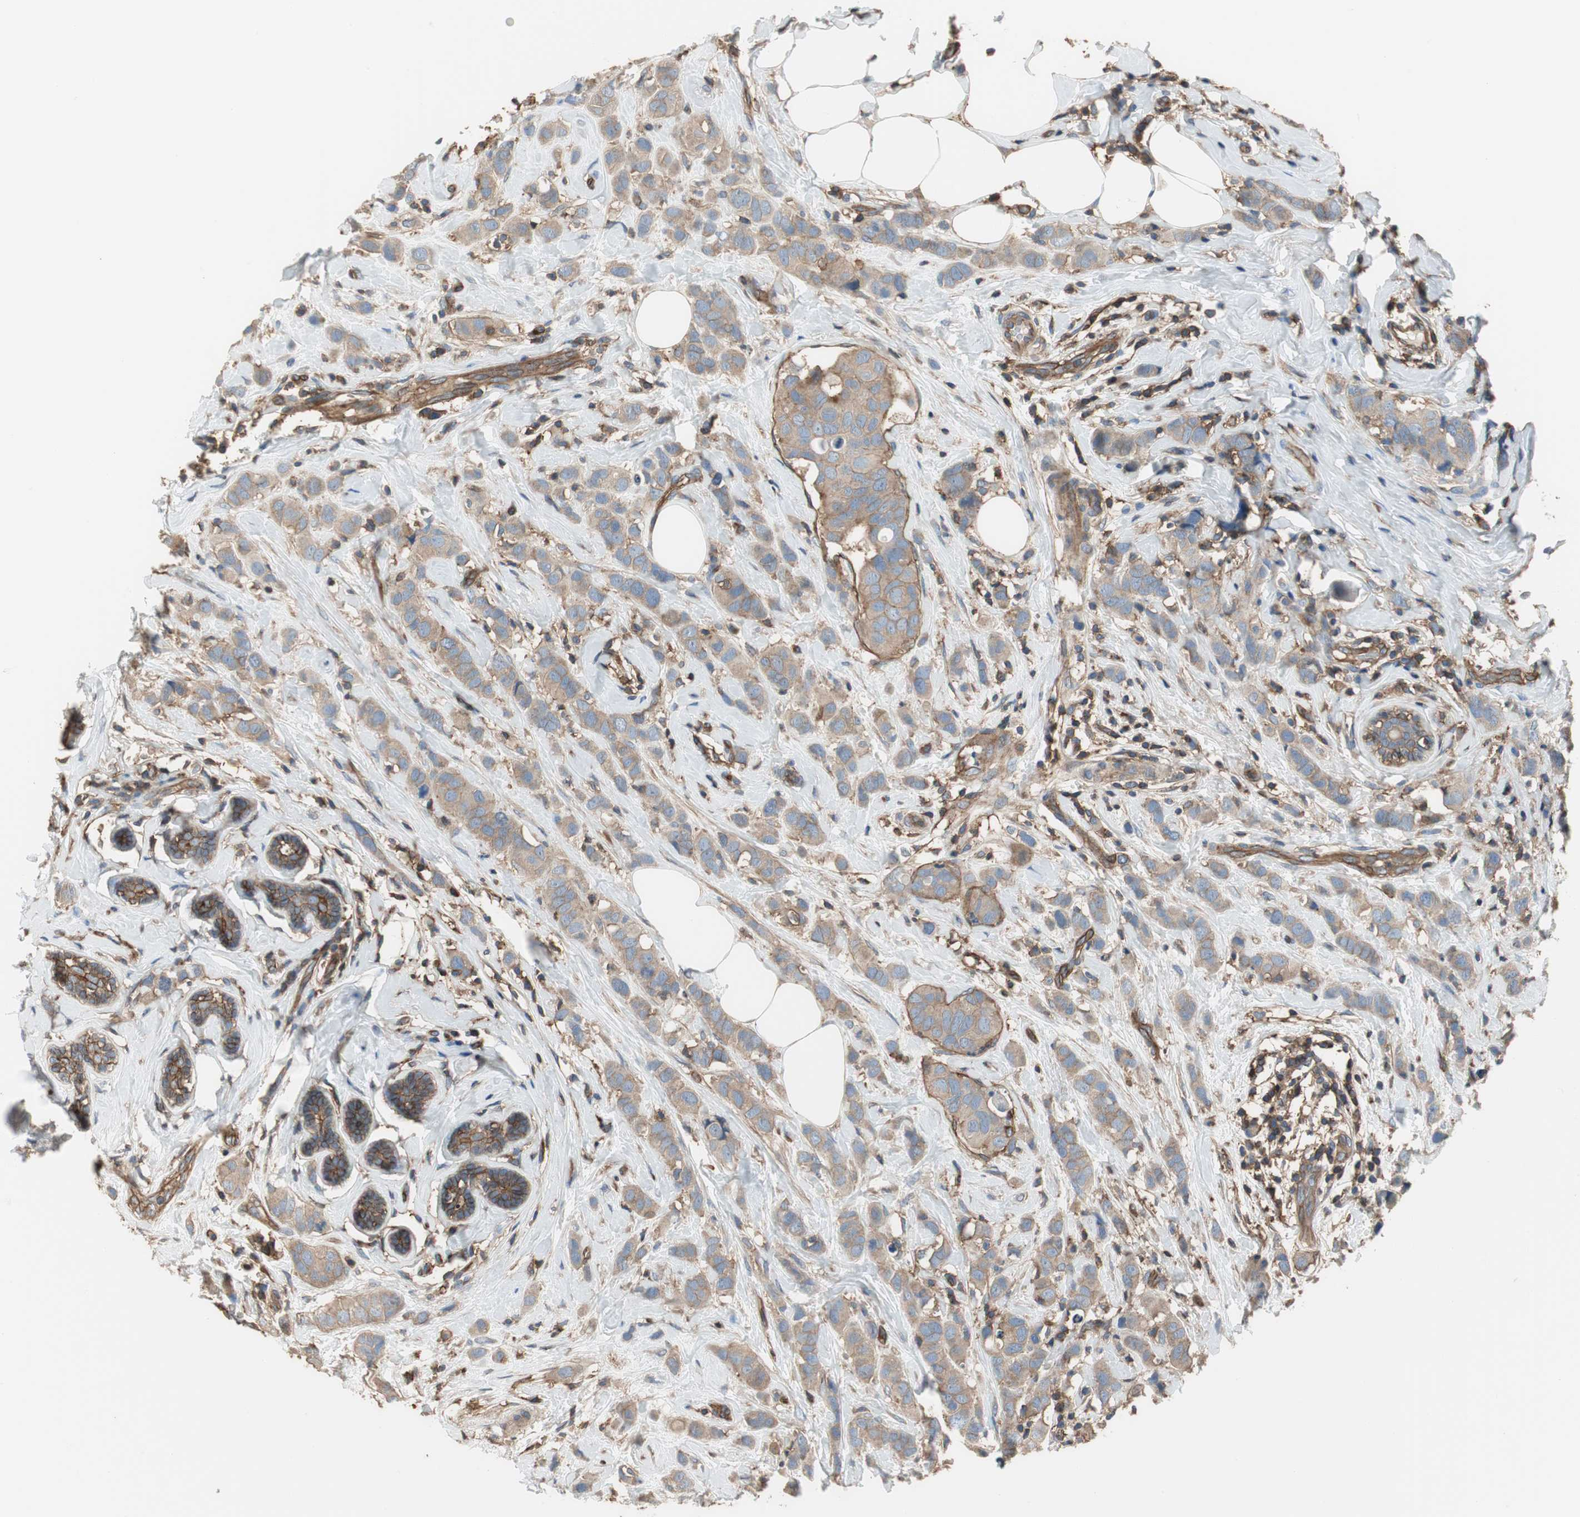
{"staining": {"intensity": "weak", "quantity": ">75%", "location": "cytoplasmic/membranous"}, "tissue": "breast cancer", "cell_type": "Tumor cells", "image_type": "cancer", "snomed": [{"axis": "morphology", "description": "Normal tissue, NOS"}, {"axis": "morphology", "description": "Duct carcinoma"}, {"axis": "topography", "description": "Breast"}], "caption": "Protein expression by immunohistochemistry shows weak cytoplasmic/membranous staining in approximately >75% of tumor cells in intraductal carcinoma (breast). (IHC, brightfield microscopy, high magnification).", "gene": "IL1RL1", "patient": {"sex": "female", "age": 50}}